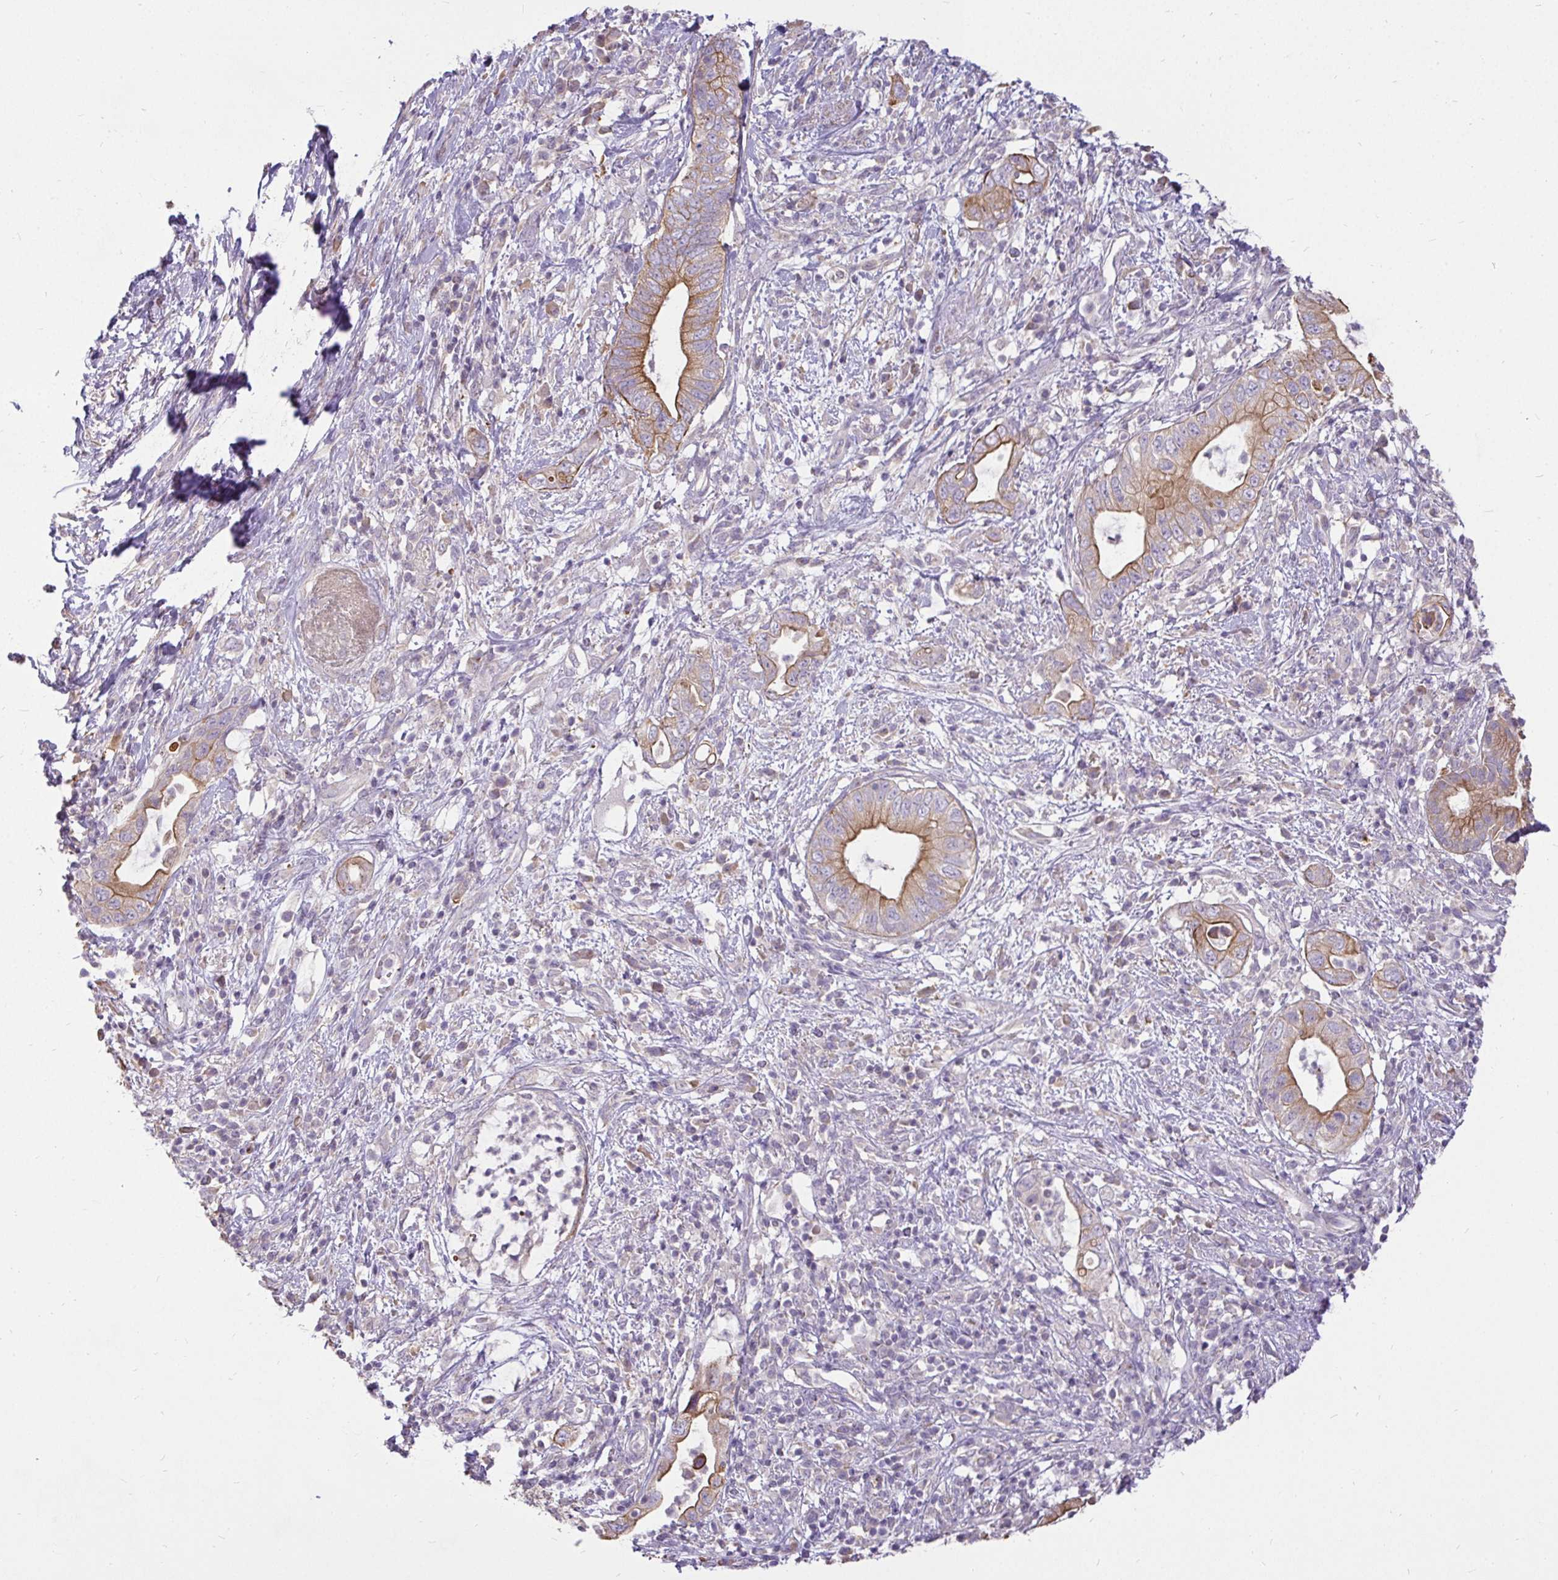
{"staining": {"intensity": "moderate", "quantity": ">75%", "location": "cytoplasmic/membranous"}, "tissue": "pancreatic cancer", "cell_type": "Tumor cells", "image_type": "cancer", "snomed": [{"axis": "morphology", "description": "Adenocarcinoma, NOS"}, {"axis": "topography", "description": "Pancreas"}], "caption": "The micrograph reveals staining of pancreatic cancer, revealing moderate cytoplasmic/membranous protein staining (brown color) within tumor cells. The protein is shown in brown color, while the nuclei are stained blue.", "gene": "STRIP1", "patient": {"sex": "female", "age": 72}}